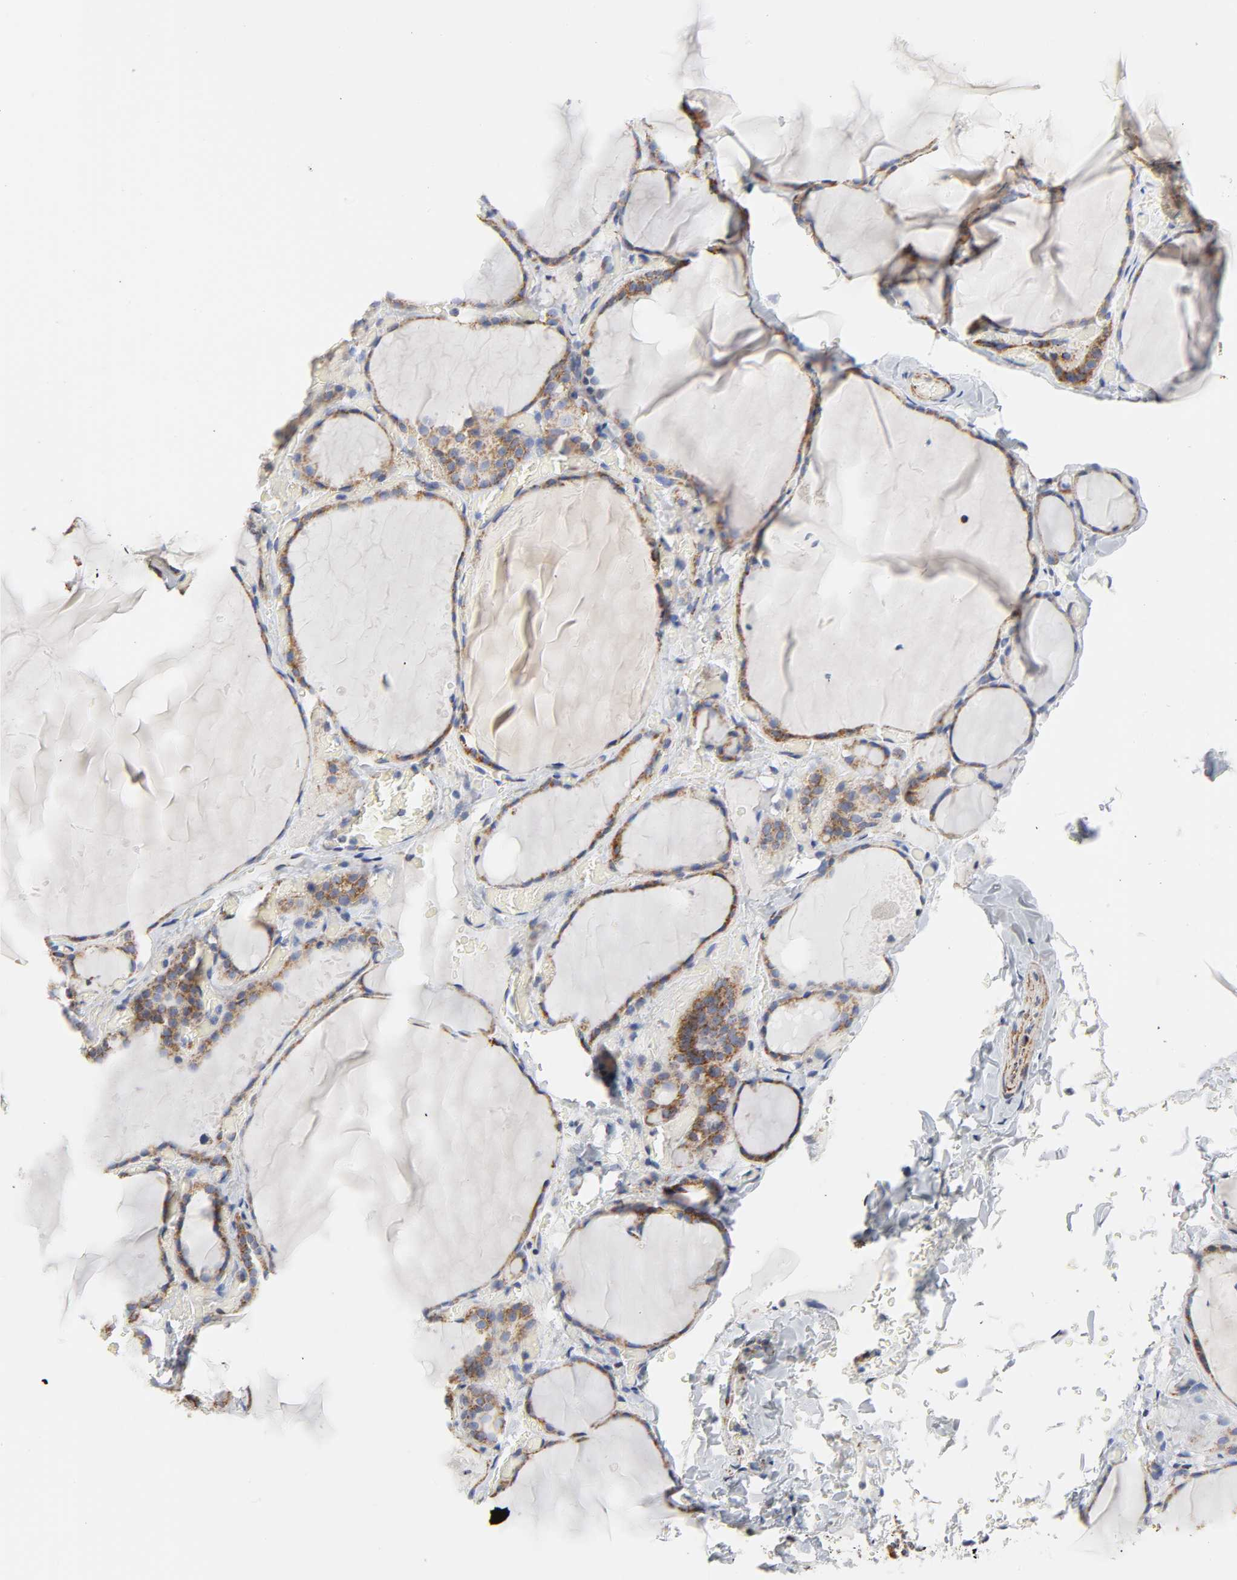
{"staining": {"intensity": "moderate", "quantity": ">75%", "location": "cytoplasmic/membranous"}, "tissue": "thyroid gland", "cell_type": "Glandular cells", "image_type": "normal", "snomed": [{"axis": "morphology", "description": "Normal tissue, NOS"}, {"axis": "topography", "description": "Thyroid gland"}], "caption": "Unremarkable thyroid gland reveals moderate cytoplasmic/membranous expression in approximately >75% of glandular cells, visualized by immunohistochemistry. Using DAB (3,3'-diaminobenzidine) (brown) and hematoxylin (blue) stains, captured at high magnification using brightfield microscopy.", "gene": "CYCS", "patient": {"sex": "female", "age": 22}}